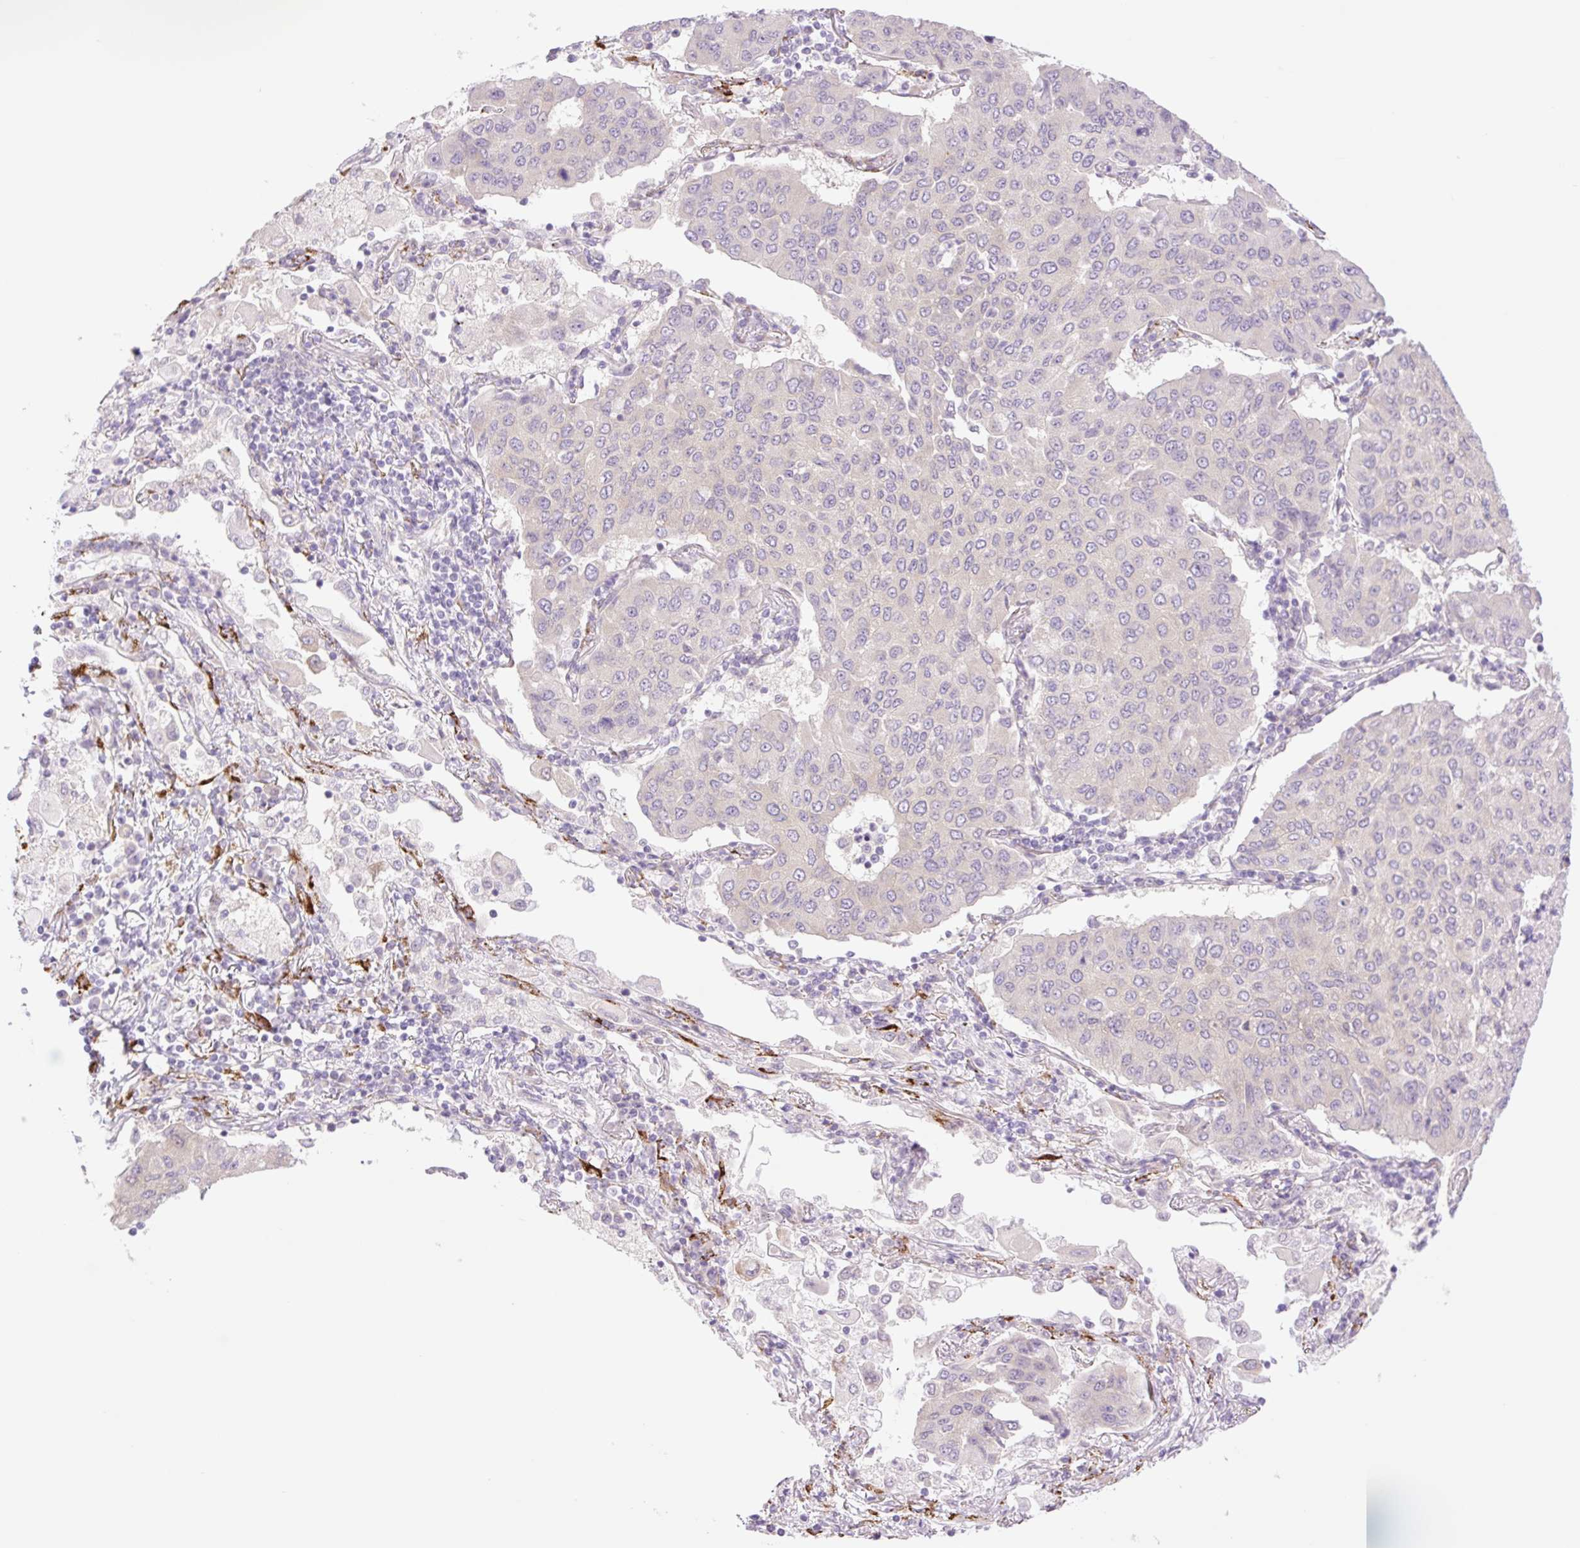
{"staining": {"intensity": "negative", "quantity": "none", "location": "none"}, "tissue": "lung cancer", "cell_type": "Tumor cells", "image_type": "cancer", "snomed": [{"axis": "morphology", "description": "Squamous cell carcinoma, NOS"}, {"axis": "topography", "description": "Lung"}], "caption": "Tumor cells show no significant protein staining in lung cancer (squamous cell carcinoma).", "gene": "COL5A1", "patient": {"sex": "male", "age": 74}}